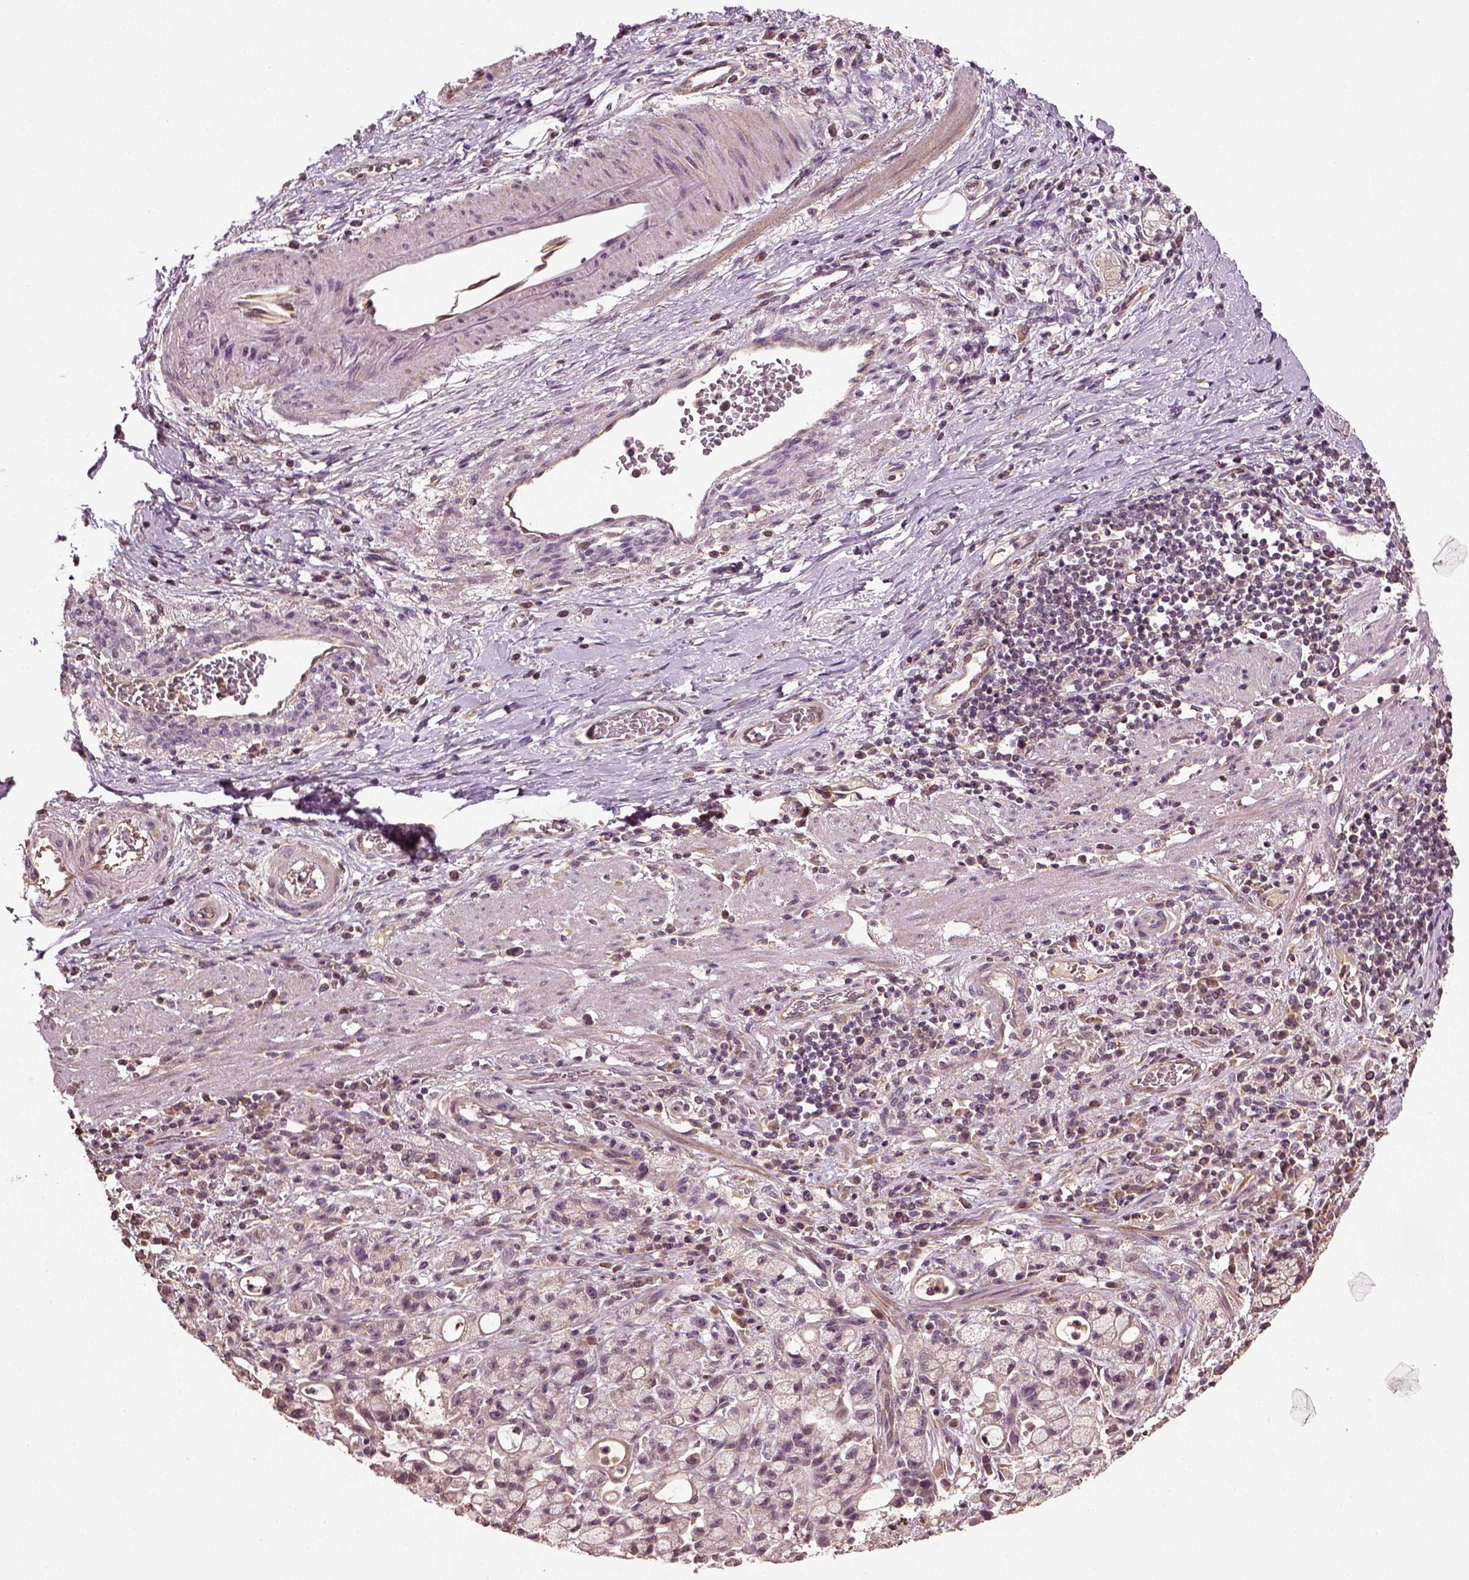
{"staining": {"intensity": "negative", "quantity": "none", "location": "none"}, "tissue": "stomach cancer", "cell_type": "Tumor cells", "image_type": "cancer", "snomed": [{"axis": "morphology", "description": "Adenocarcinoma, NOS"}, {"axis": "topography", "description": "Stomach"}], "caption": "DAB (3,3'-diaminobenzidine) immunohistochemical staining of human stomach cancer (adenocarcinoma) displays no significant positivity in tumor cells.", "gene": "ERV3-1", "patient": {"sex": "male", "age": 58}}